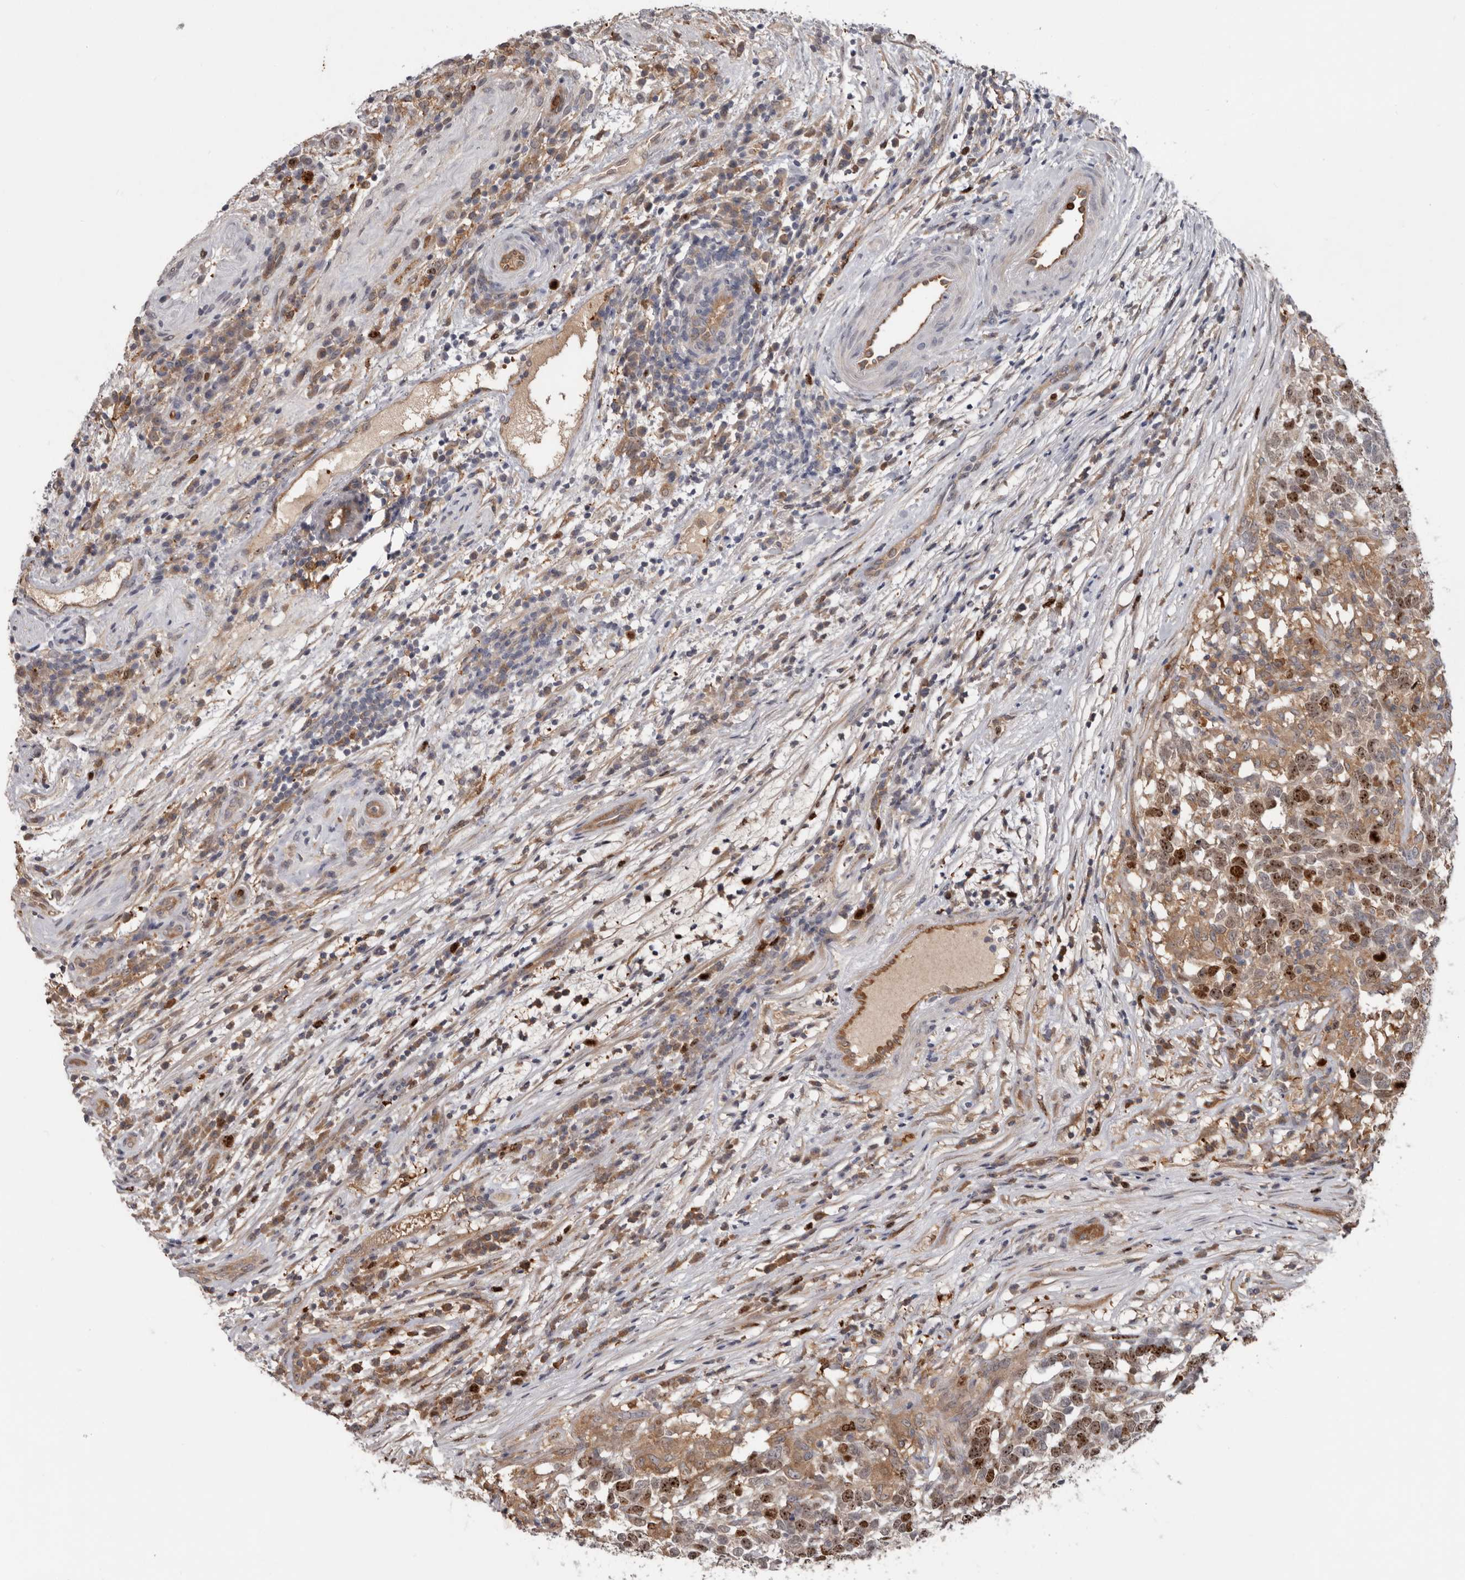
{"staining": {"intensity": "moderate", "quantity": "25%-75%", "location": "nuclear"}, "tissue": "testis cancer", "cell_type": "Tumor cells", "image_type": "cancer", "snomed": [{"axis": "morphology", "description": "Carcinoma, Embryonal, NOS"}, {"axis": "topography", "description": "Testis"}], "caption": "A photomicrograph showing moderate nuclear staining in approximately 25%-75% of tumor cells in testis cancer, as visualized by brown immunohistochemical staining.", "gene": "CDCA8", "patient": {"sex": "male", "age": 26}}